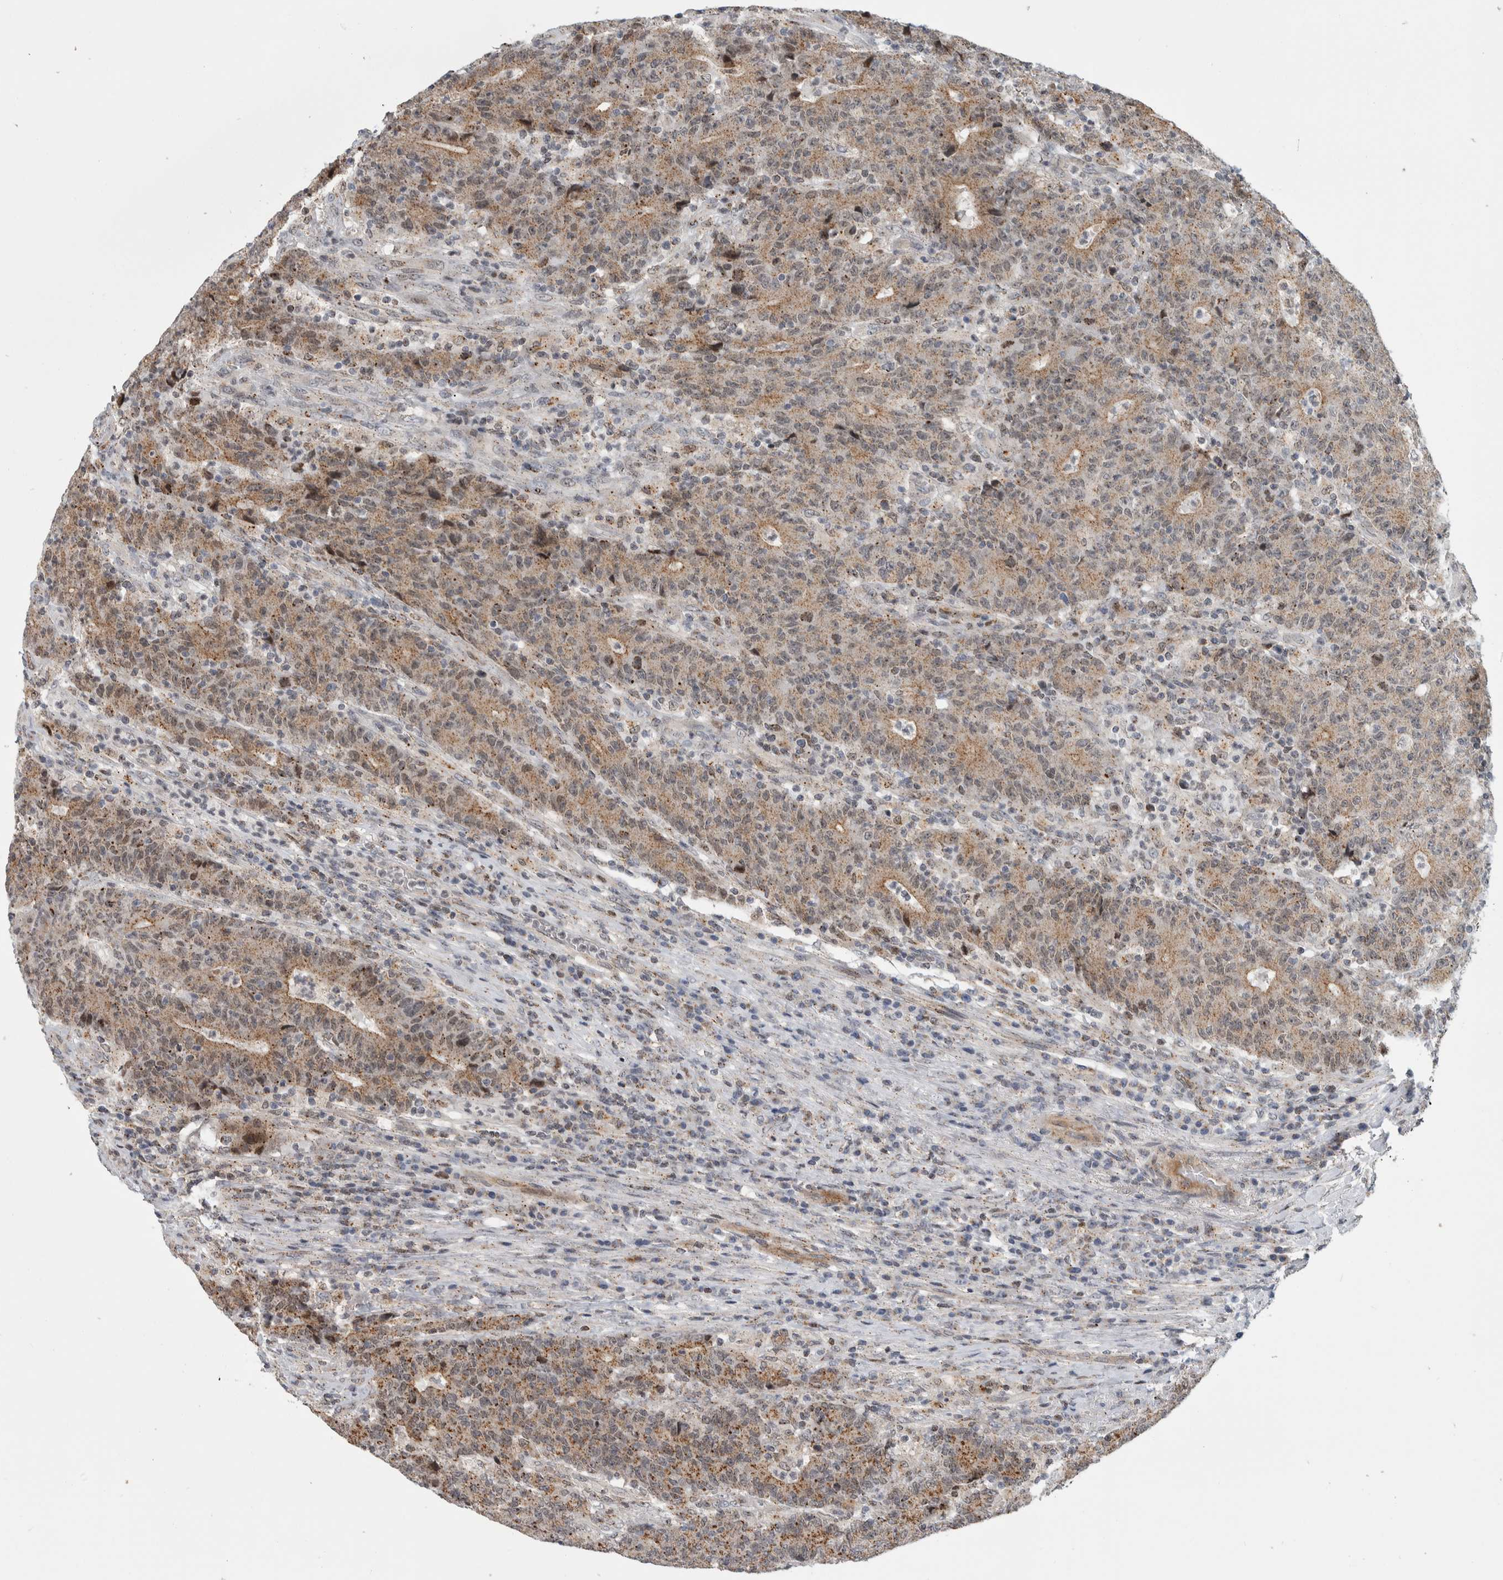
{"staining": {"intensity": "moderate", "quantity": ">75%", "location": "cytoplasmic/membranous"}, "tissue": "colorectal cancer", "cell_type": "Tumor cells", "image_type": "cancer", "snomed": [{"axis": "morphology", "description": "Normal tissue, NOS"}, {"axis": "morphology", "description": "Adenocarcinoma, NOS"}, {"axis": "topography", "description": "Colon"}], "caption": "There is medium levels of moderate cytoplasmic/membranous positivity in tumor cells of adenocarcinoma (colorectal), as demonstrated by immunohistochemical staining (brown color).", "gene": "MSL1", "patient": {"sex": "female", "age": 75}}